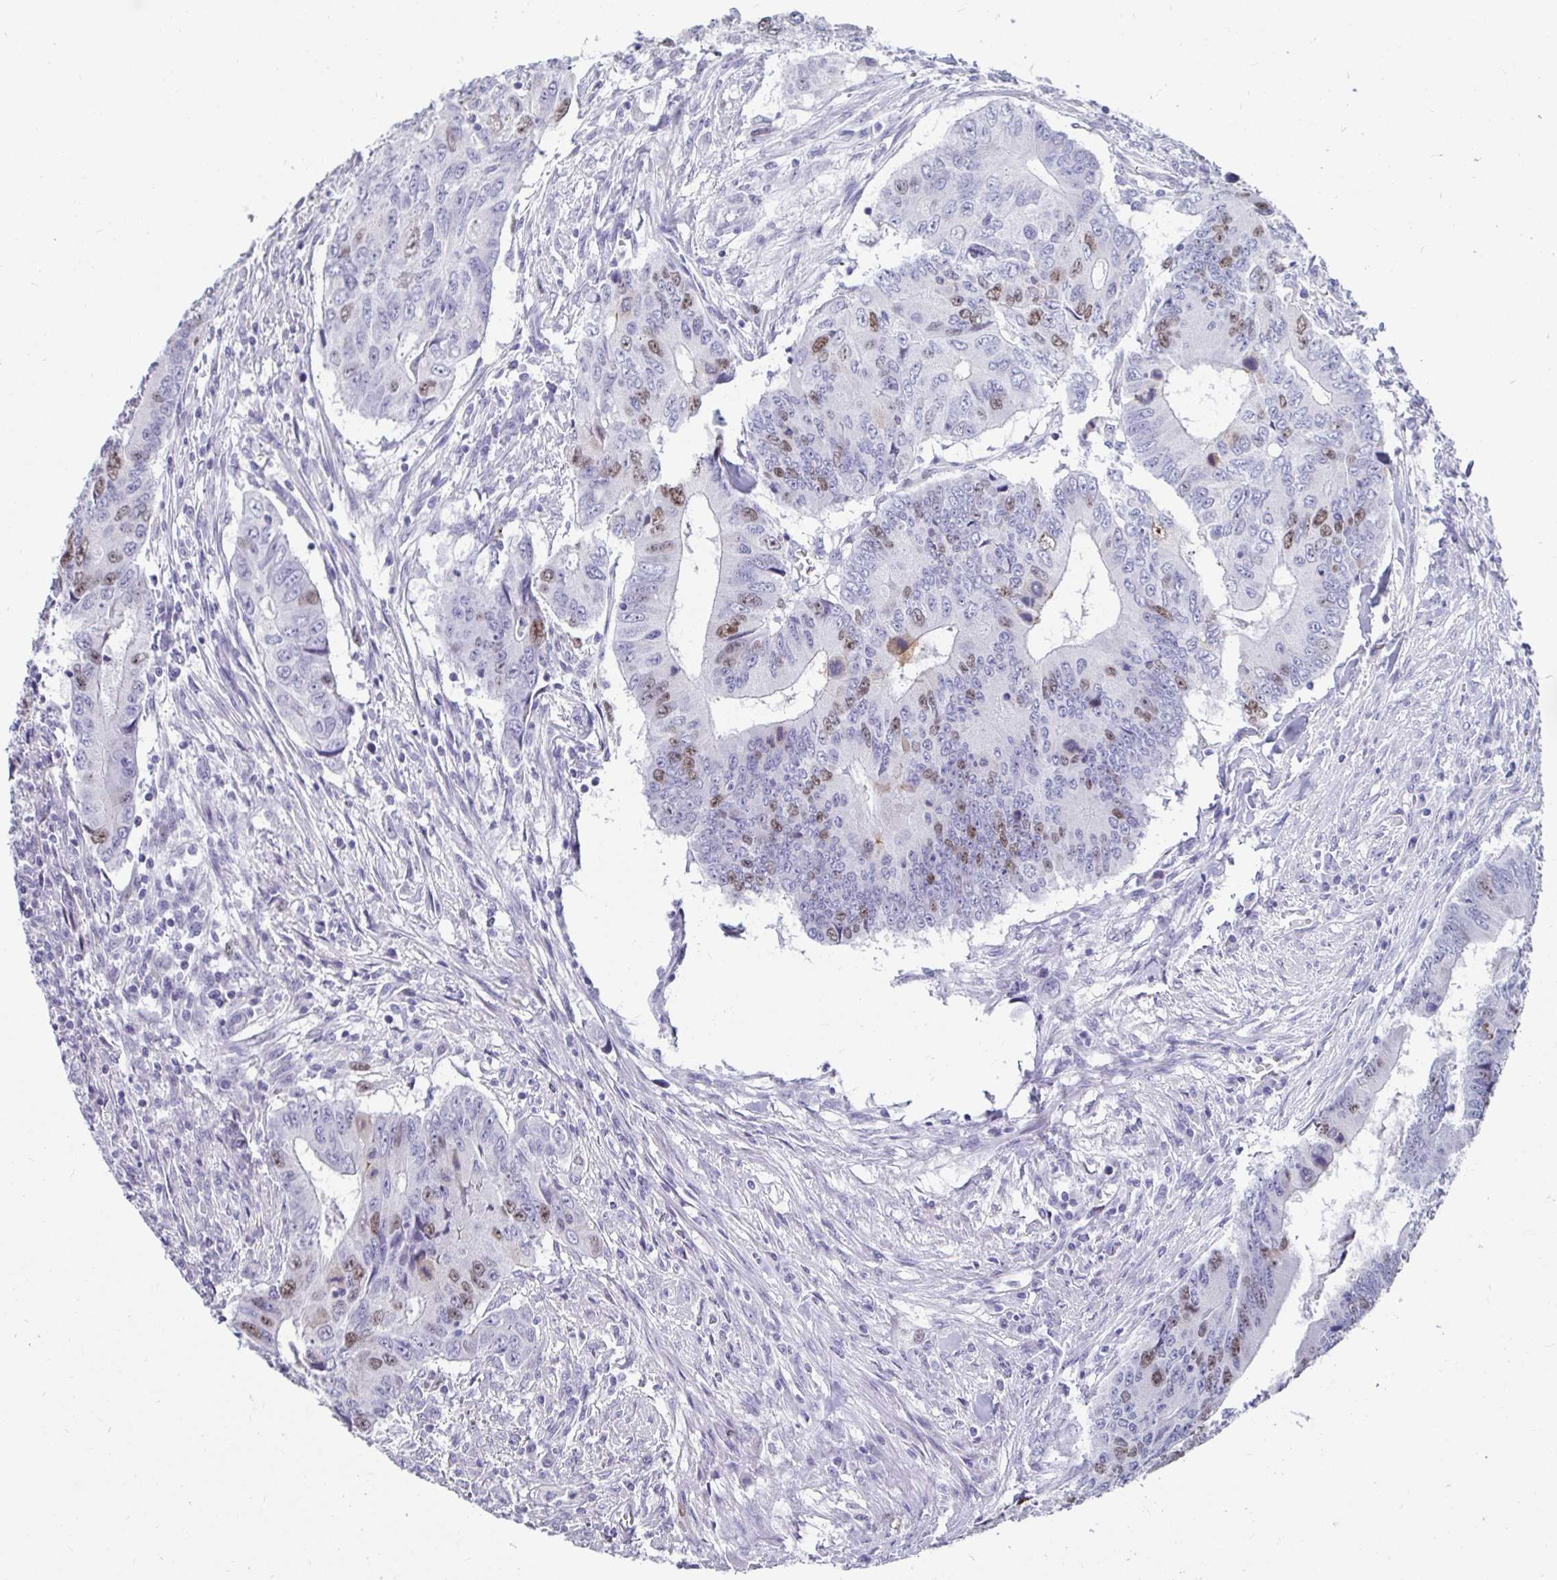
{"staining": {"intensity": "moderate", "quantity": "25%-75%", "location": "nuclear"}, "tissue": "colorectal cancer", "cell_type": "Tumor cells", "image_type": "cancer", "snomed": [{"axis": "morphology", "description": "Adenocarcinoma, NOS"}, {"axis": "topography", "description": "Colon"}], "caption": "An immunohistochemistry (IHC) histopathology image of tumor tissue is shown. Protein staining in brown labels moderate nuclear positivity in colorectal cancer within tumor cells.", "gene": "ANLN", "patient": {"sex": "male", "age": 53}}